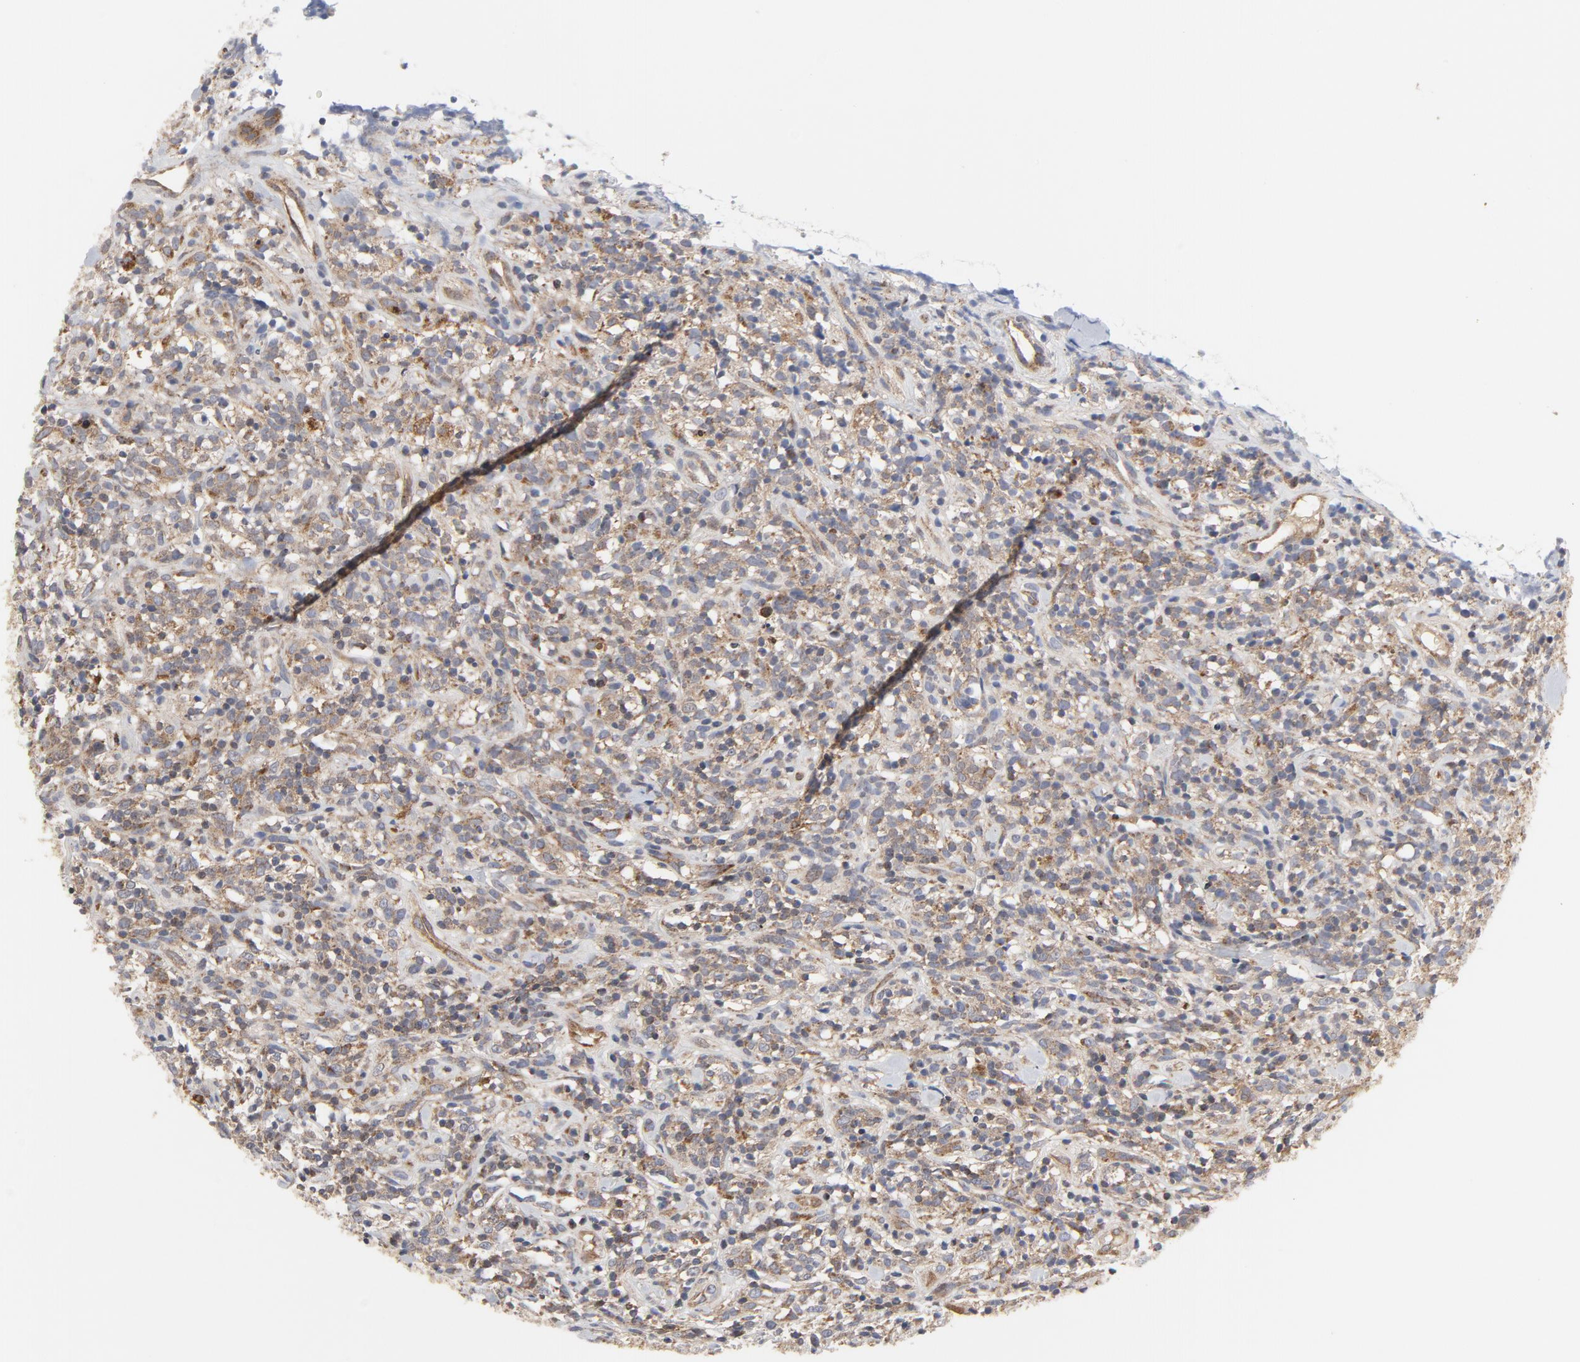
{"staining": {"intensity": "moderate", "quantity": ">75%", "location": "cytoplasmic/membranous"}, "tissue": "lymphoma", "cell_type": "Tumor cells", "image_type": "cancer", "snomed": [{"axis": "morphology", "description": "Malignant lymphoma, non-Hodgkin's type, High grade"}, {"axis": "topography", "description": "Lymph node"}], "caption": "The micrograph demonstrates a brown stain indicating the presence of a protein in the cytoplasmic/membranous of tumor cells in lymphoma.", "gene": "RAPGEF4", "patient": {"sex": "female", "age": 73}}